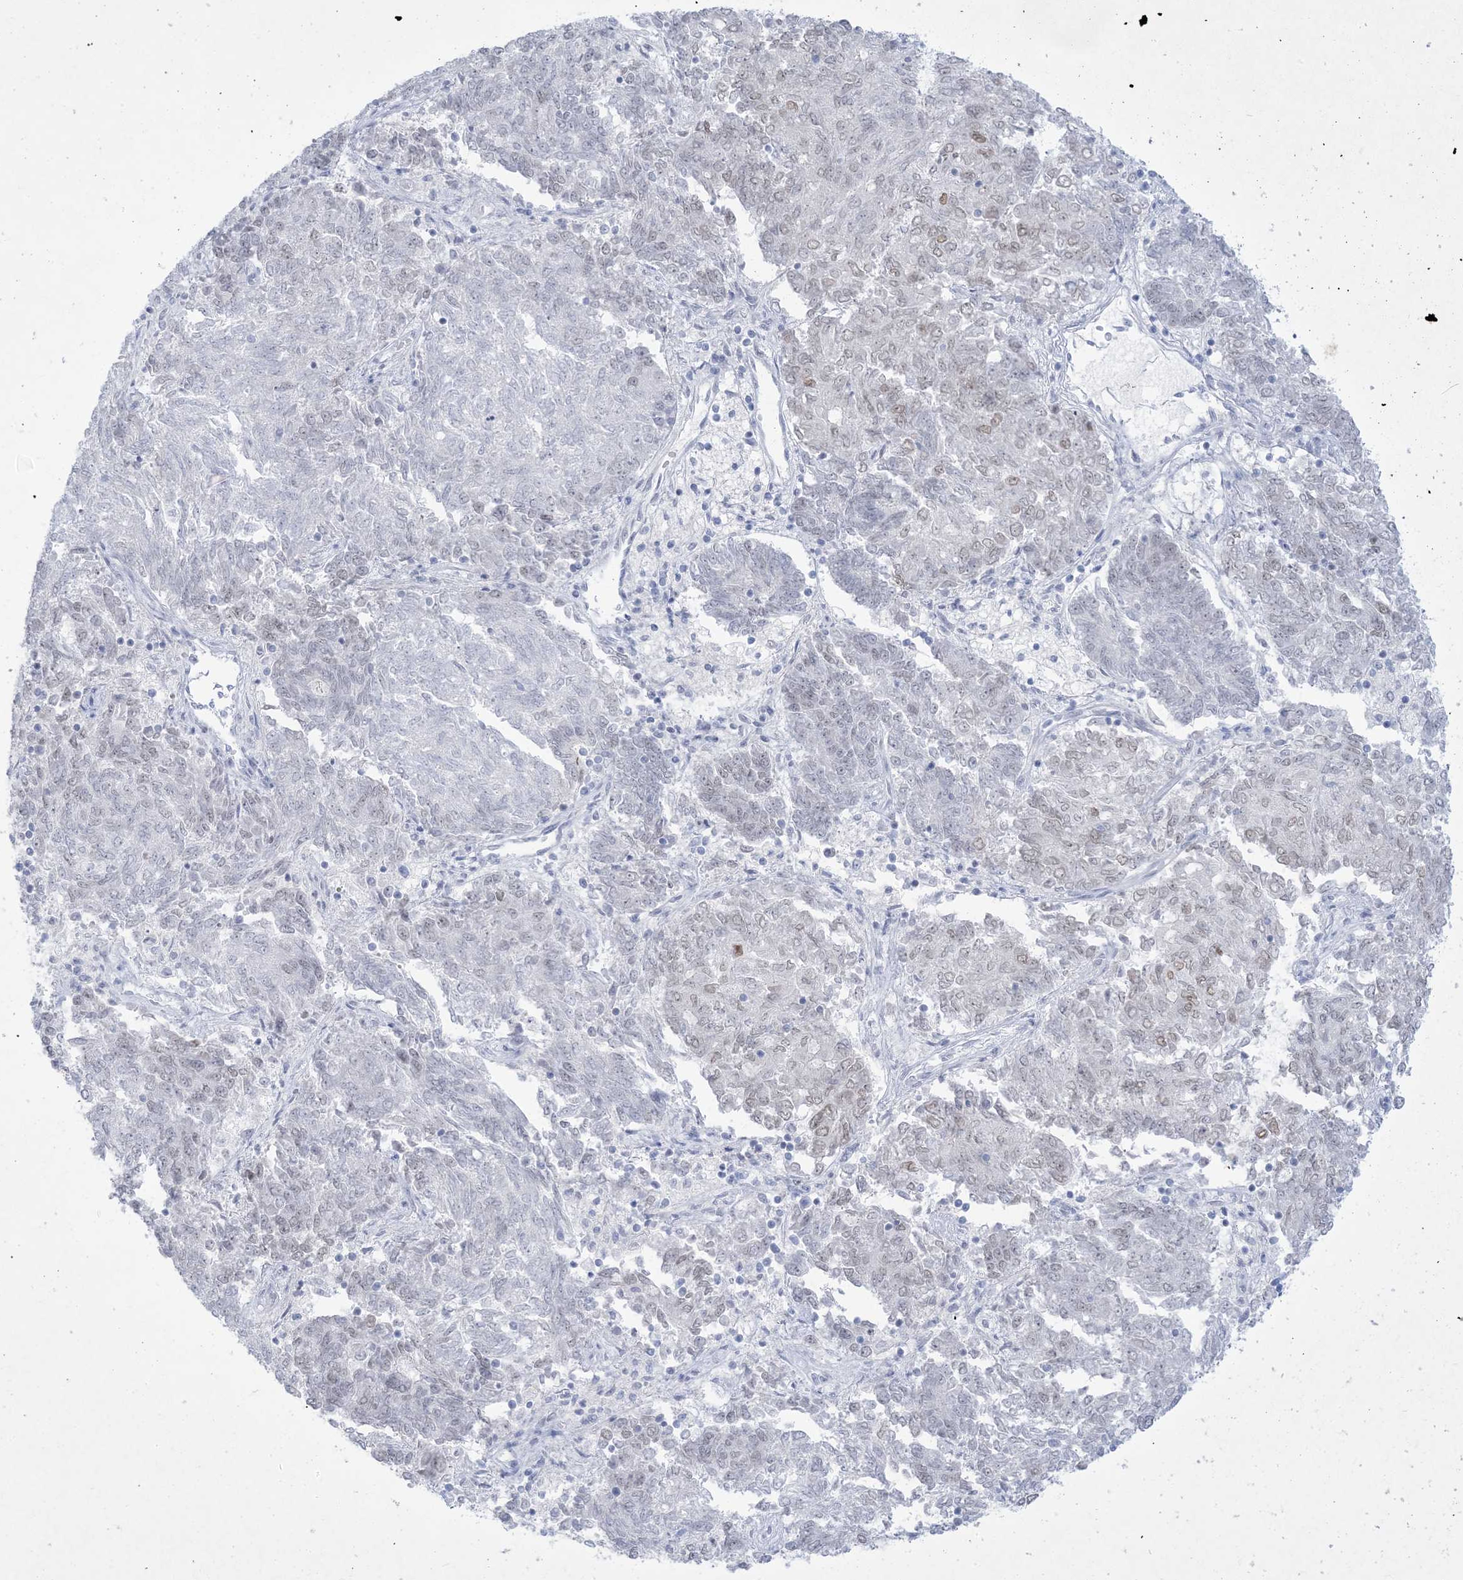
{"staining": {"intensity": "weak", "quantity": "<25%", "location": "nuclear"}, "tissue": "endometrial cancer", "cell_type": "Tumor cells", "image_type": "cancer", "snomed": [{"axis": "morphology", "description": "Adenocarcinoma, NOS"}, {"axis": "topography", "description": "Endometrium"}], "caption": "Tumor cells show no significant expression in endometrial cancer (adenocarcinoma).", "gene": "HOMEZ", "patient": {"sex": "female", "age": 80}}